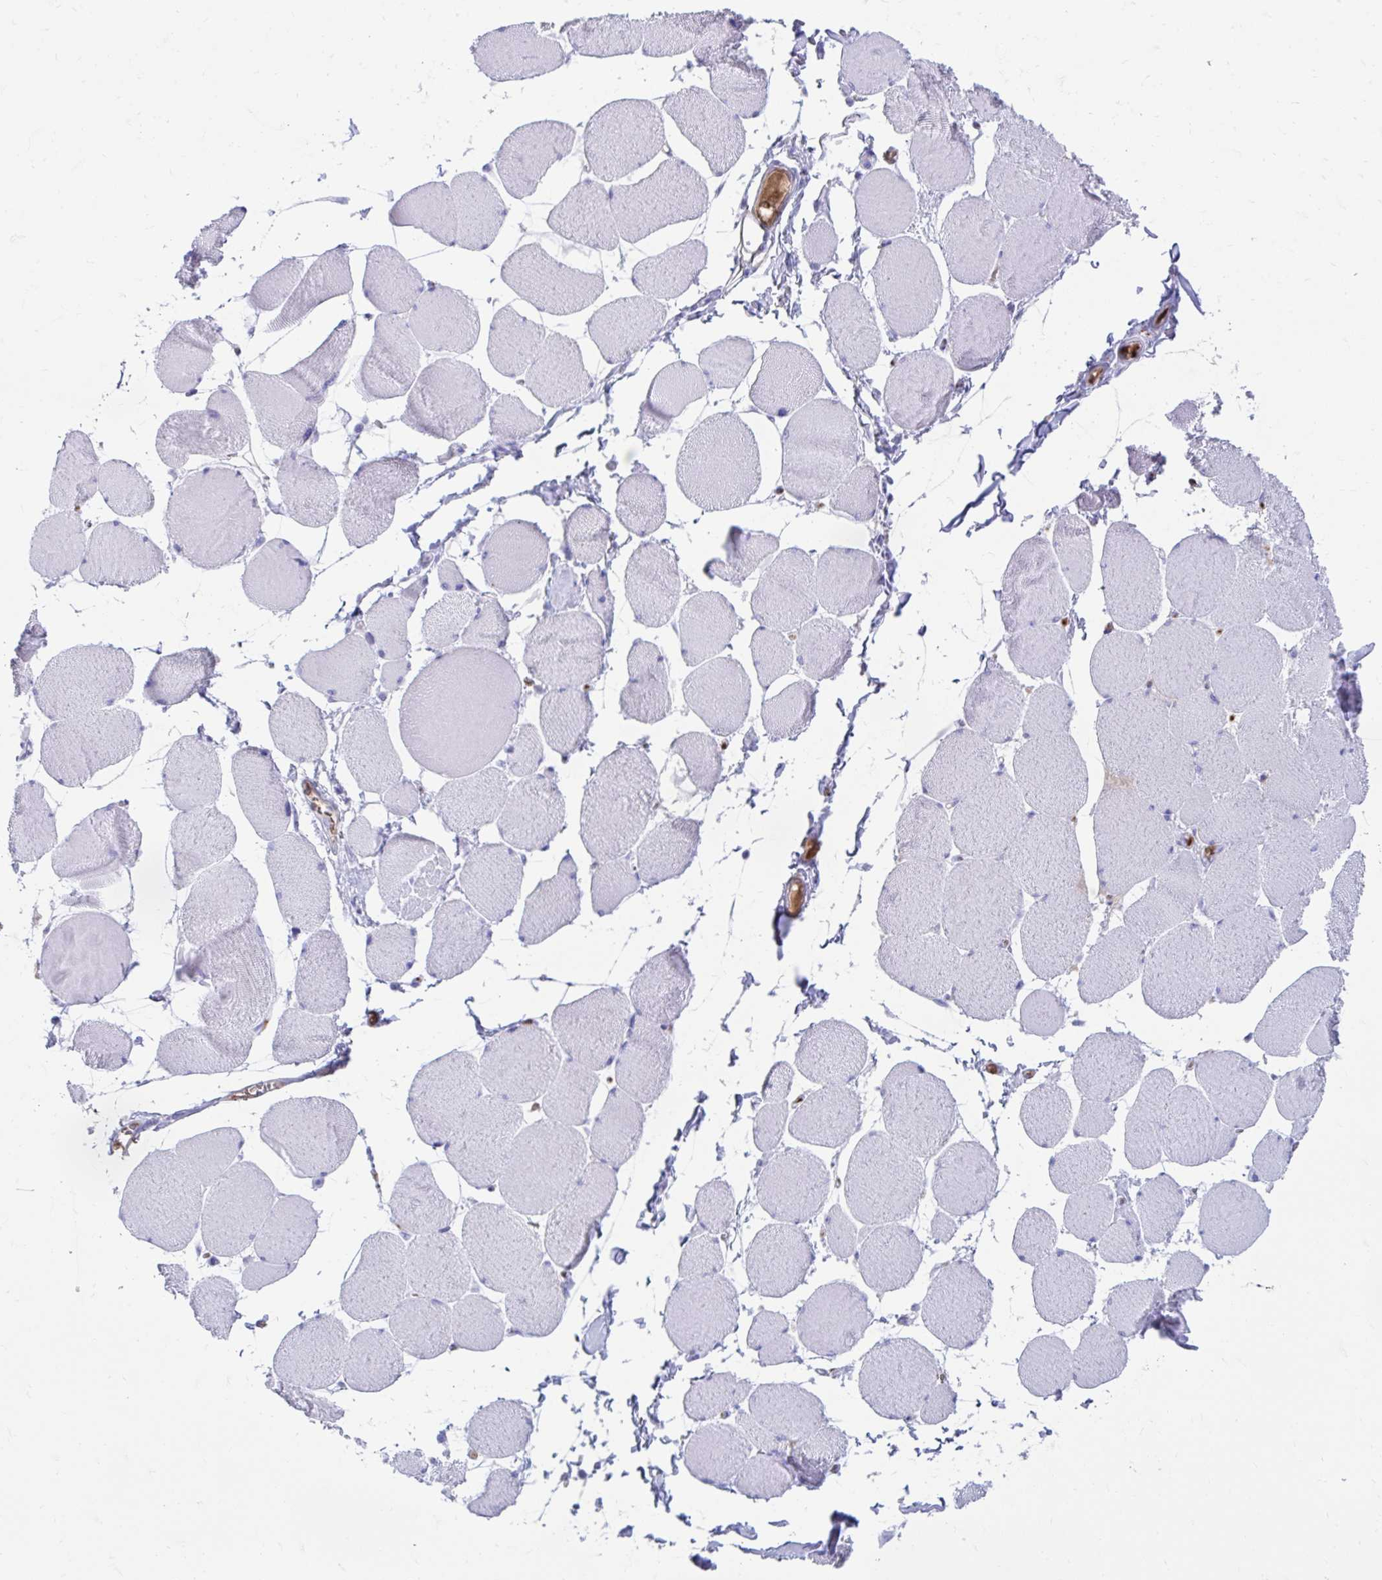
{"staining": {"intensity": "negative", "quantity": "none", "location": "none"}, "tissue": "skeletal muscle", "cell_type": "Myocytes", "image_type": "normal", "snomed": [{"axis": "morphology", "description": "Normal tissue, NOS"}, {"axis": "topography", "description": "Skeletal muscle"}], "caption": "This is an IHC micrograph of unremarkable human skeletal muscle. There is no staining in myocytes.", "gene": "SMIM9", "patient": {"sex": "female", "age": 75}}